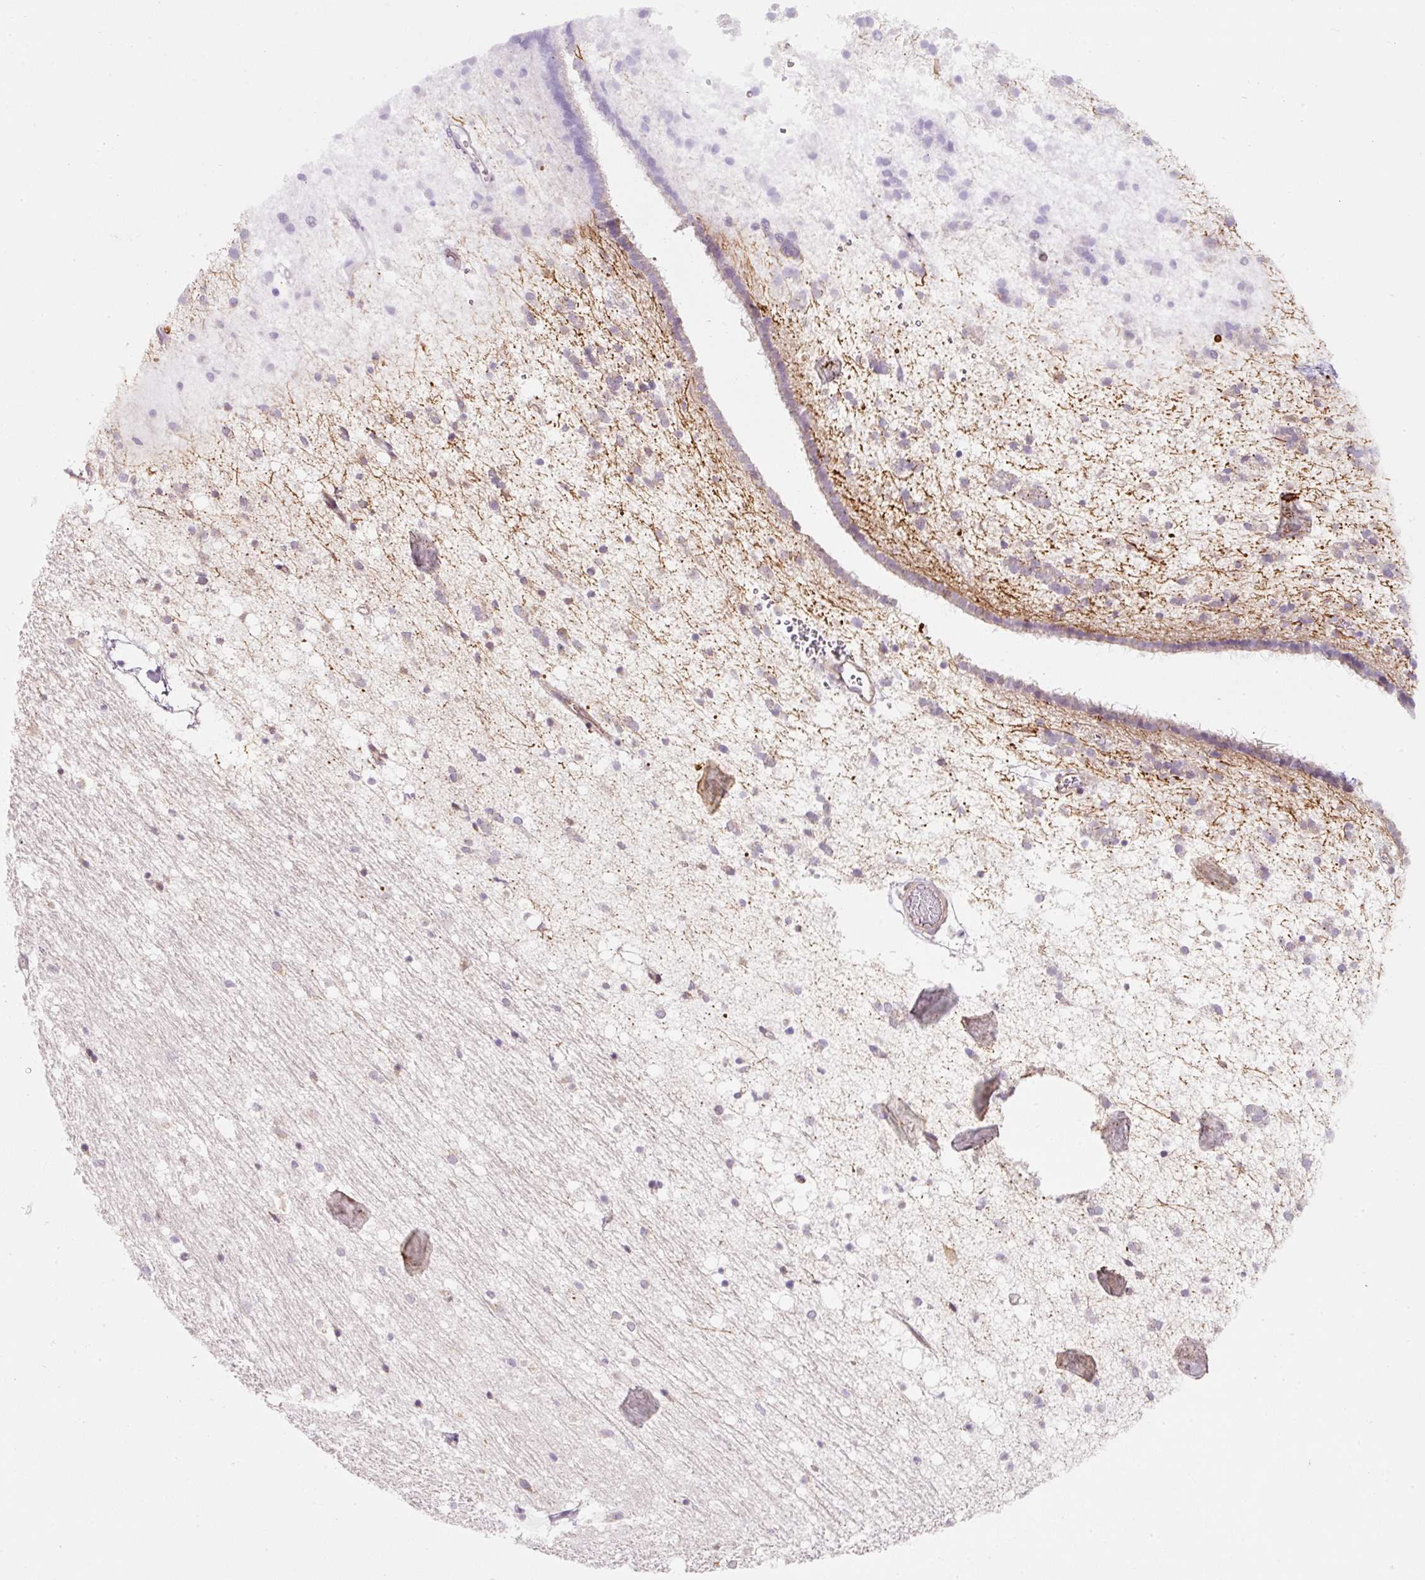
{"staining": {"intensity": "negative", "quantity": "none", "location": "none"}, "tissue": "caudate", "cell_type": "Glial cells", "image_type": "normal", "snomed": [{"axis": "morphology", "description": "Normal tissue, NOS"}, {"axis": "topography", "description": "Lateral ventricle wall"}], "caption": "This is an immunohistochemistry micrograph of benign caudate. There is no expression in glial cells.", "gene": "NBPF11", "patient": {"sex": "male", "age": 37}}